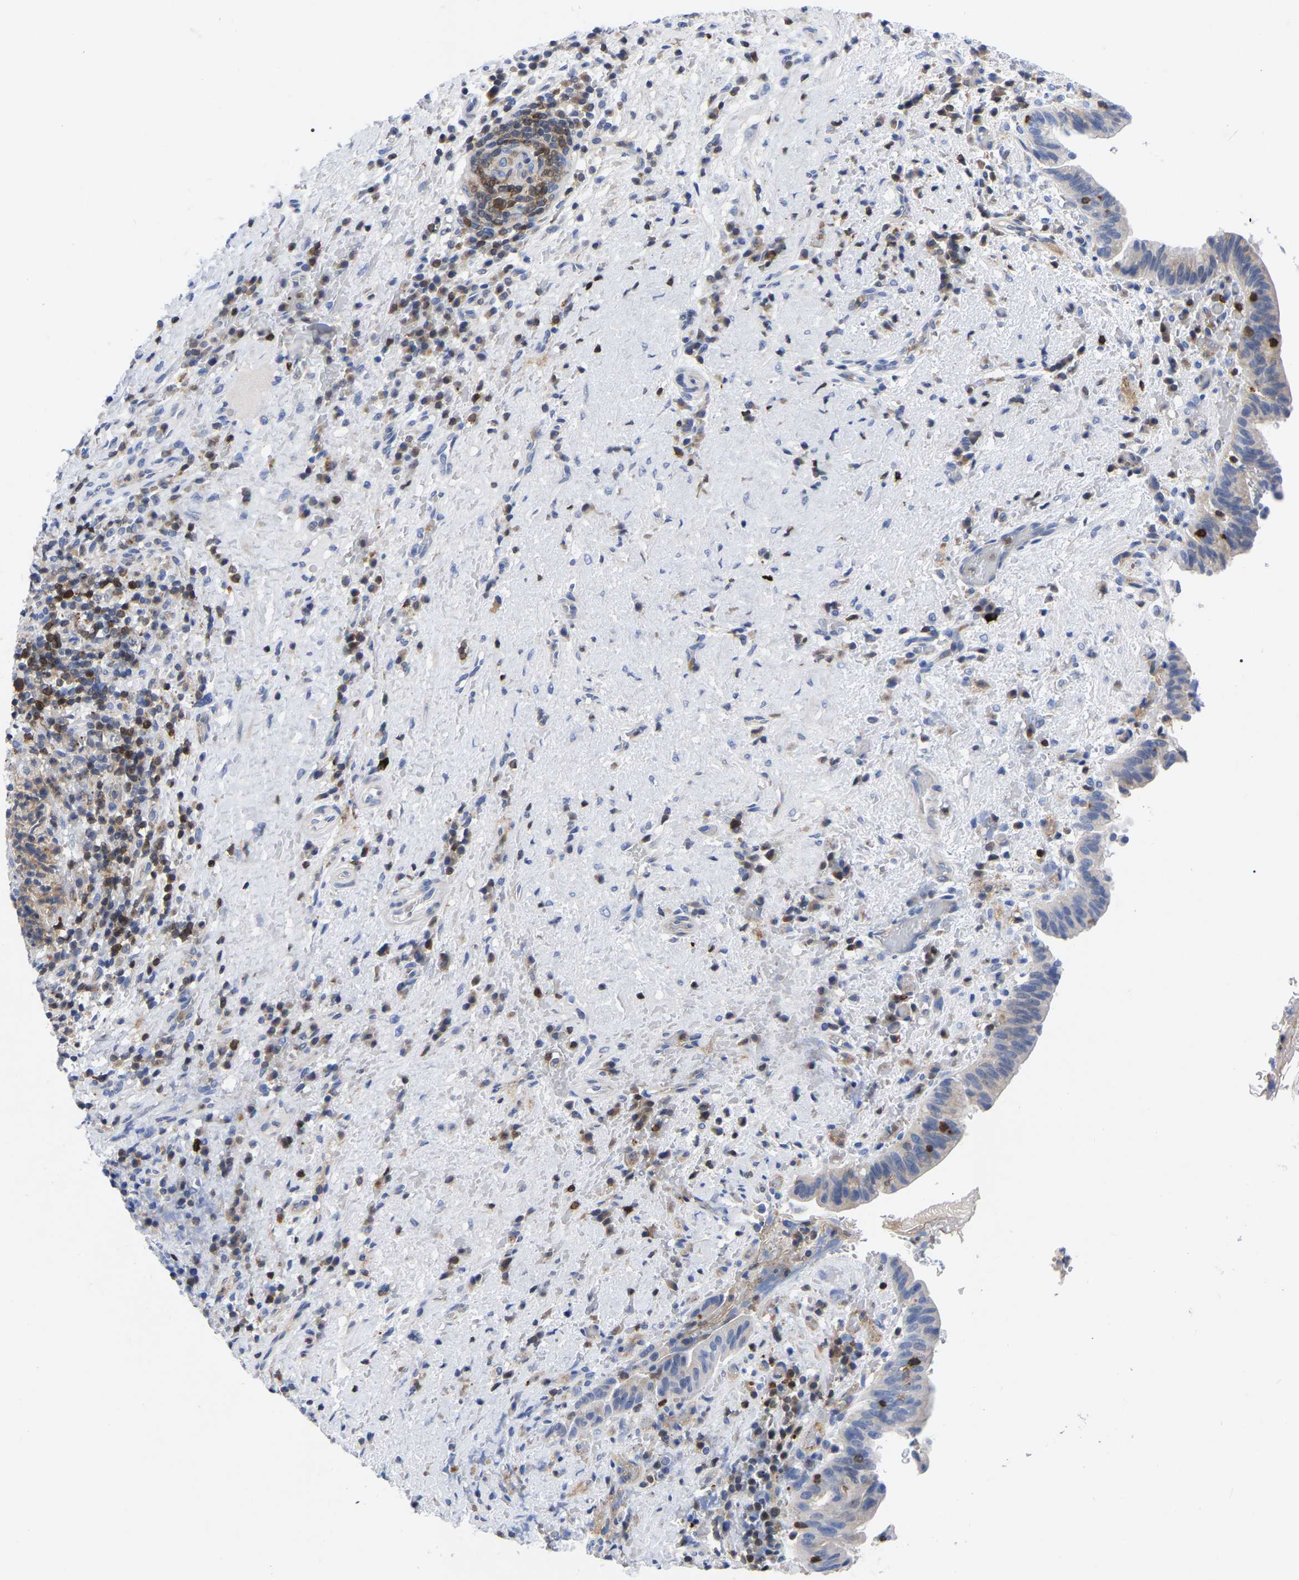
{"staining": {"intensity": "negative", "quantity": "none", "location": "none"}, "tissue": "liver cancer", "cell_type": "Tumor cells", "image_type": "cancer", "snomed": [{"axis": "morphology", "description": "Cholangiocarcinoma"}, {"axis": "topography", "description": "Liver"}], "caption": "This is an immunohistochemistry histopathology image of cholangiocarcinoma (liver). There is no positivity in tumor cells.", "gene": "PTPN7", "patient": {"sex": "female", "age": 38}}